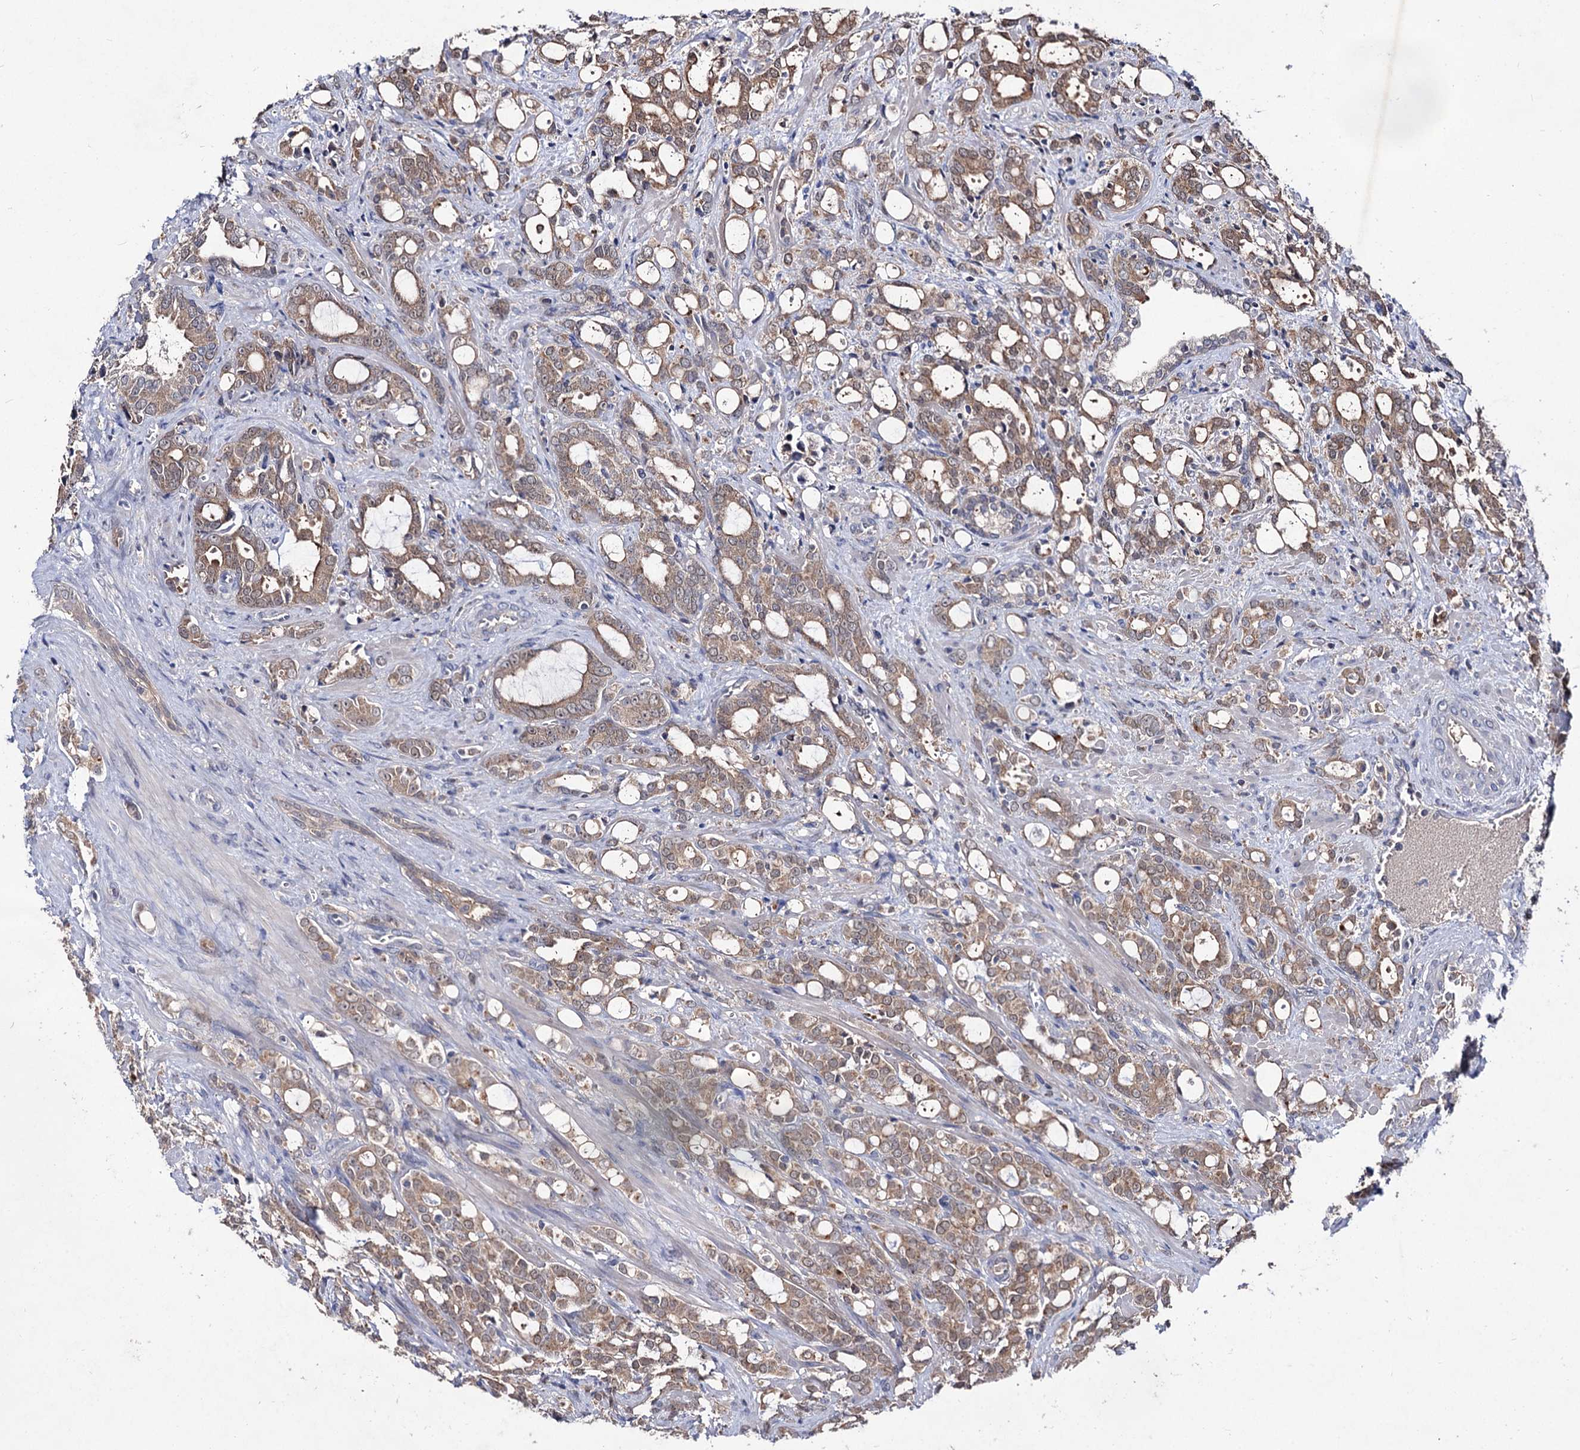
{"staining": {"intensity": "weak", "quantity": ">75%", "location": "cytoplasmic/membranous"}, "tissue": "prostate cancer", "cell_type": "Tumor cells", "image_type": "cancer", "snomed": [{"axis": "morphology", "description": "Adenocarcinoma, High grade"}, {"axis": "topography", "description": "Prostate"}], "caption": "This image shows IHC staining of human prostate cancer, with low weak cytoplasmic/membranous staining in approximately >75% of tumor cells.", "gene": "ACTR6", "patient": {"sex": "male", "age": 72}}